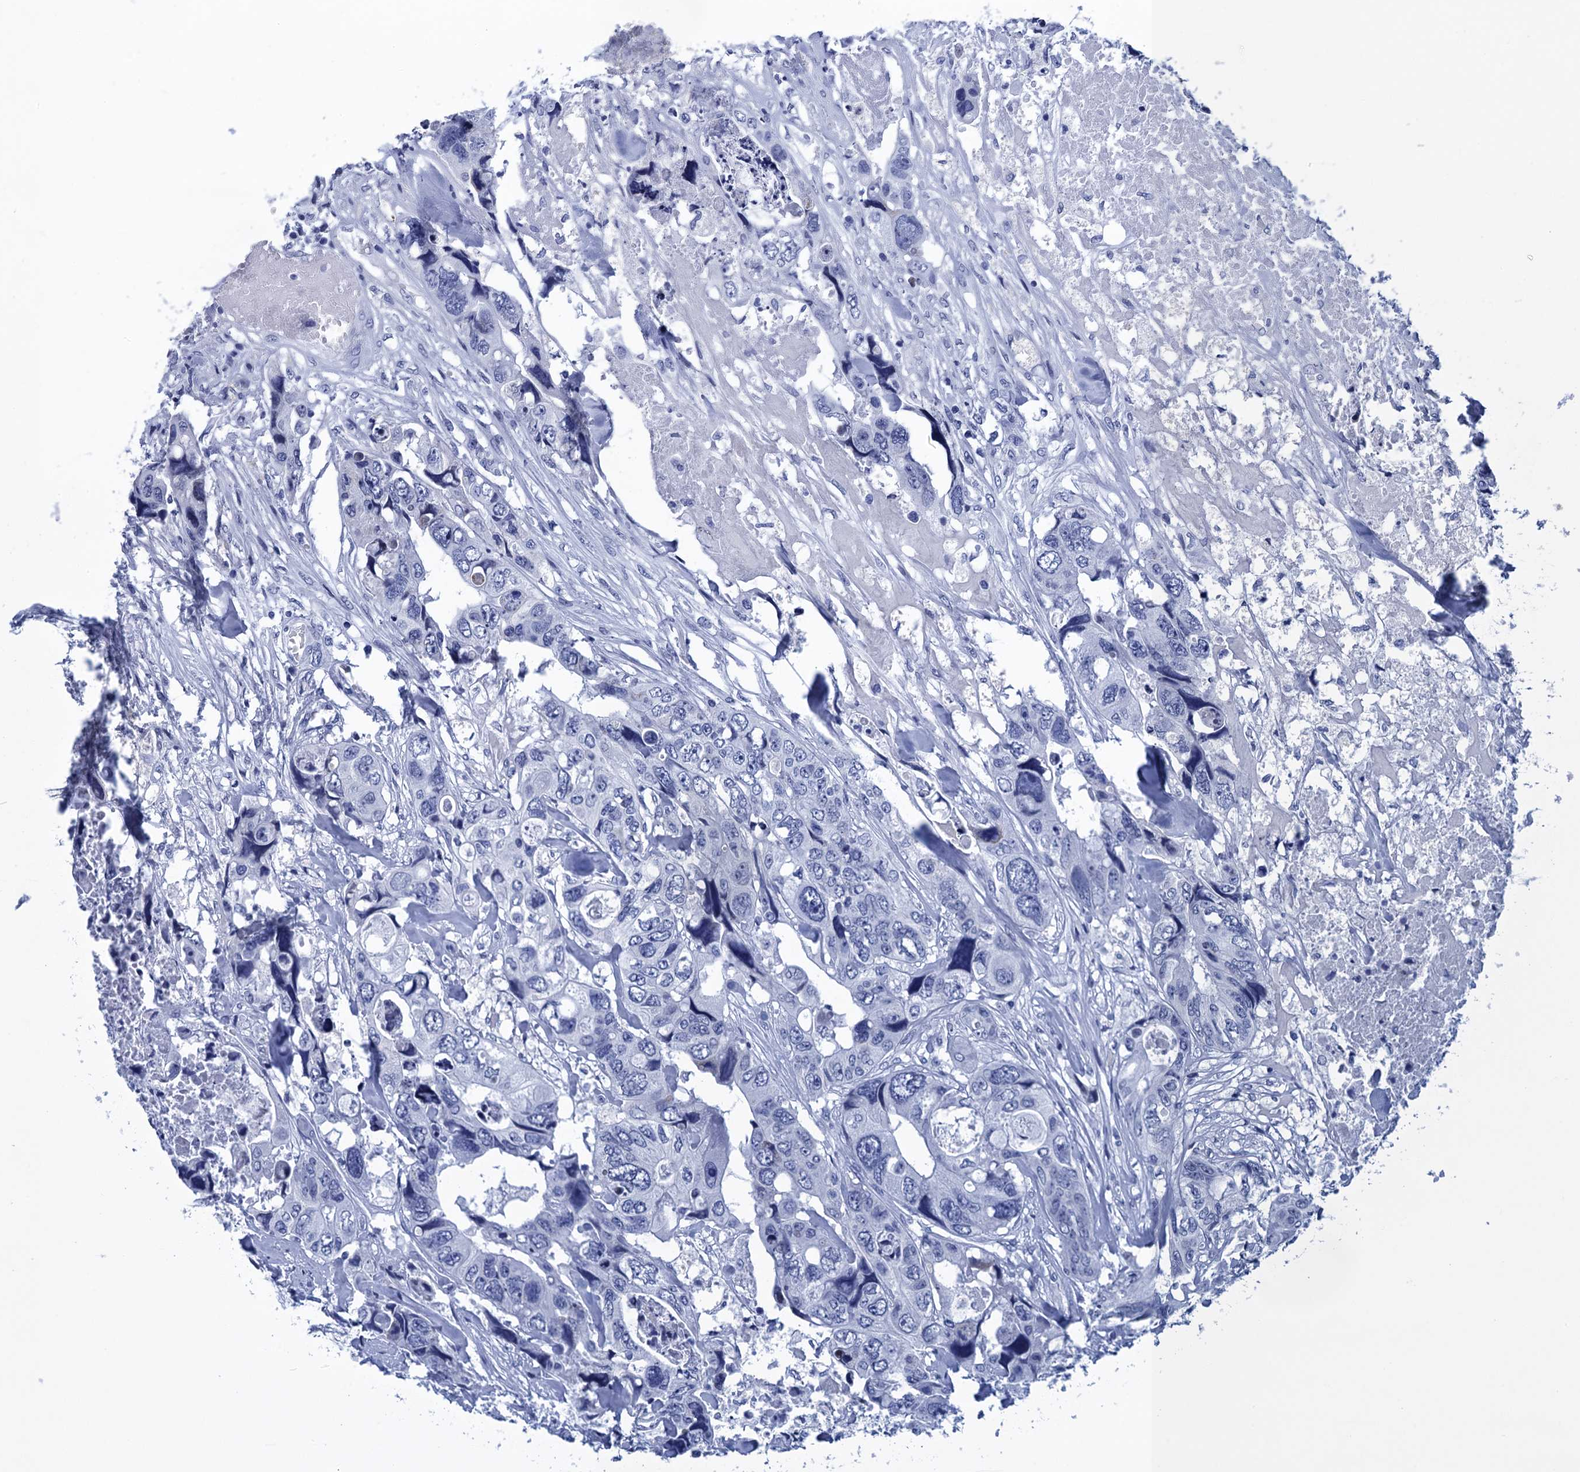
{"staining": {"intensity": "negative", "quantity": "none", "location": "none"}, "tissue": "colorectal cancer", "cell_type": "Tumor cells", "image_type": "cancer", "snomed": [{"axis": "morphology", "description": "Adenocarcinoma, NOS"}, {"axis": "topography", "description": "Rectum"}], "caption": "This is an IHC histopathology image of human colorectal cancer (adenocarcinoma). There is no staining in tumor cells.", "gene": "METTL25", "patient": {"sex": "male", "age": 57}}